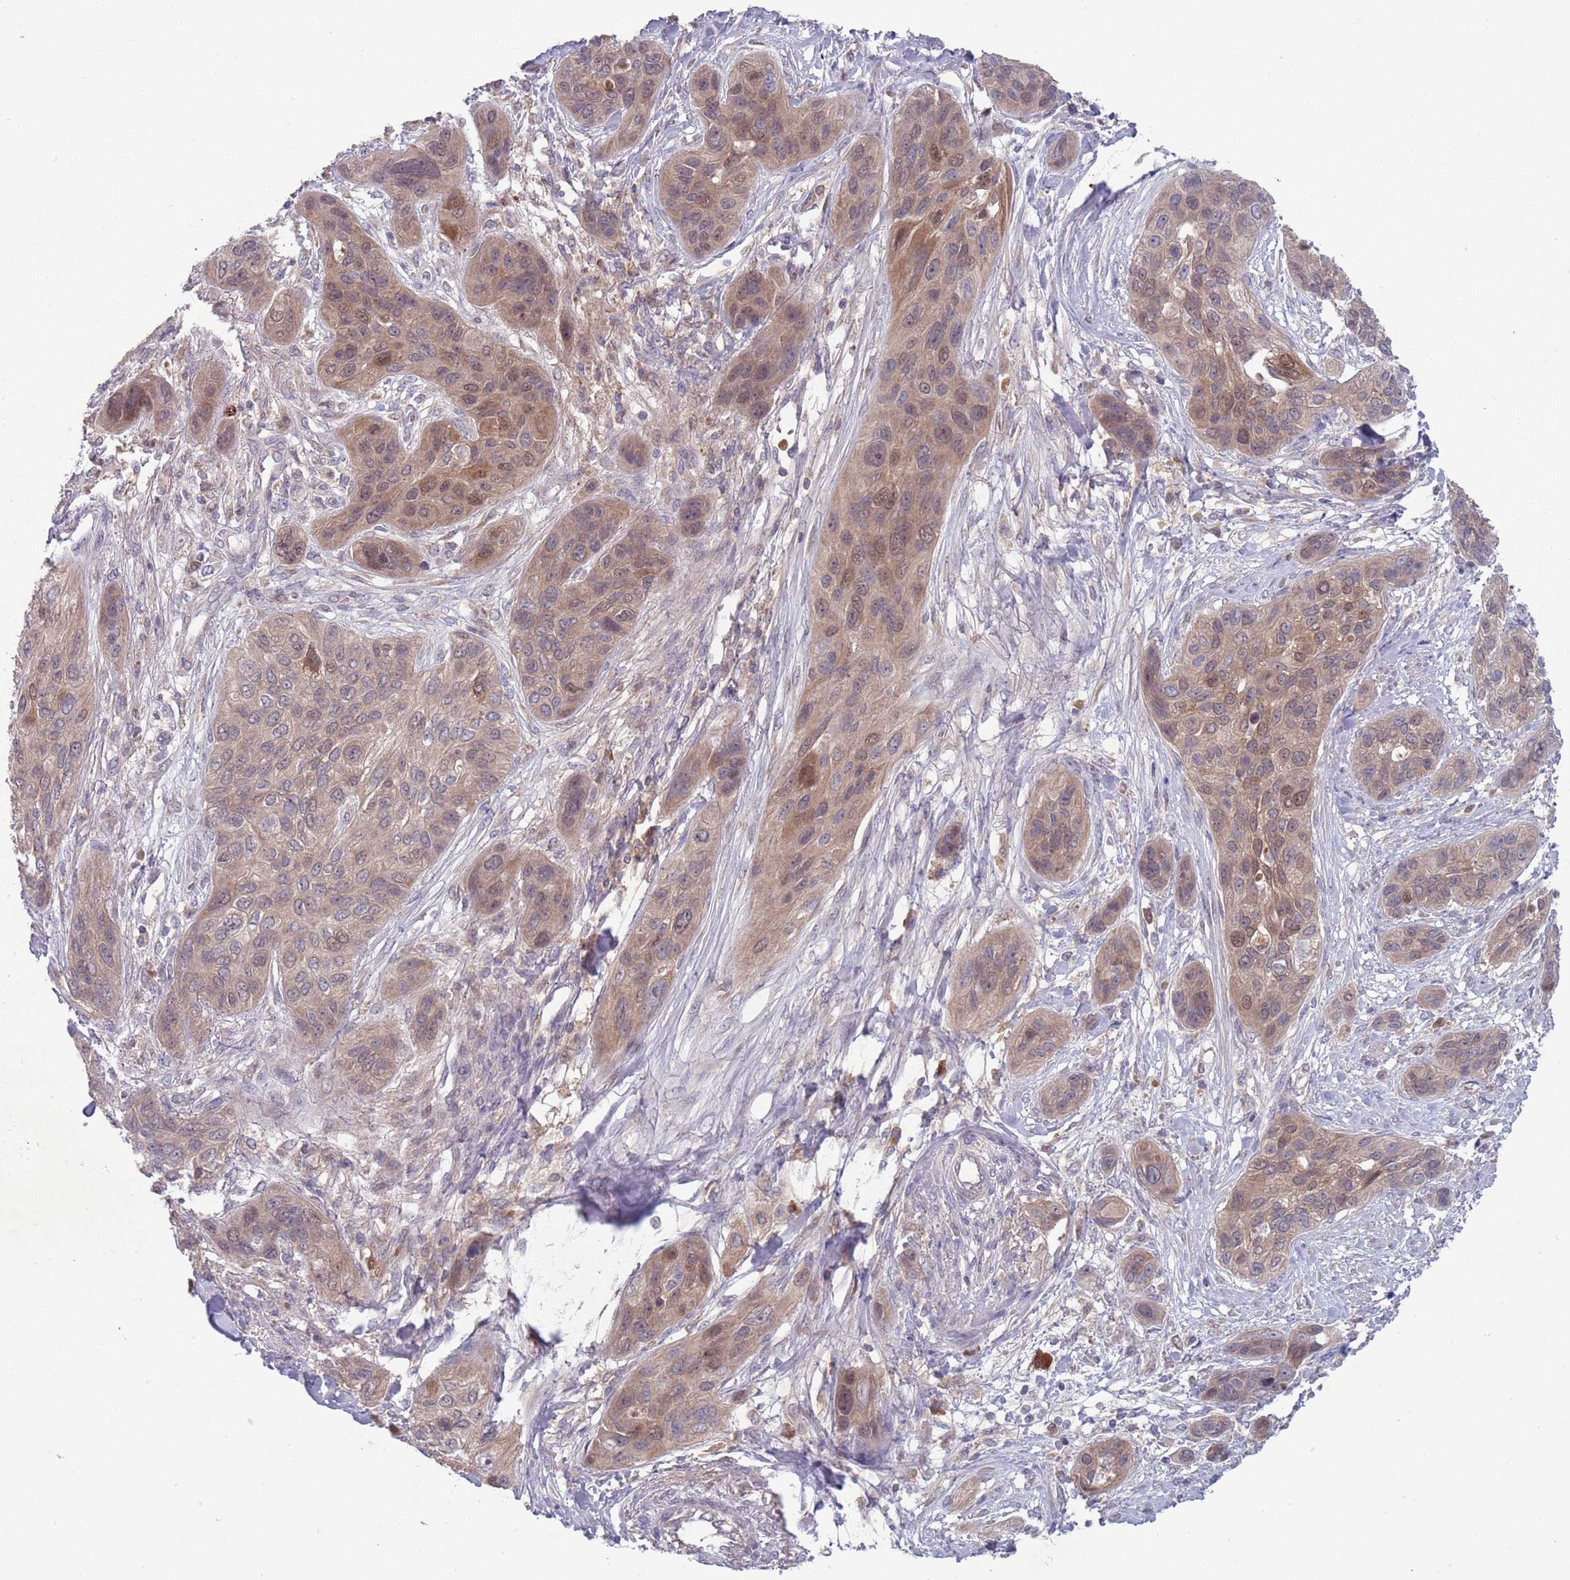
{"staining": {"intensity": "weak", "quantity": ">75%", "location": "cytoplasmic/membranous,nuclear"}, "tissue": "lung cancer", "cell_type": "Tumor cells", "image_type": "cancer", "snomed": [{"axis": "morphology", "description": "Squamous cell carcinoma, NOS"}, {"axis": "topography", "description": "Lung"}], "caption": "Tumor cells demonstrate low levels of weak cytoplasmic/membranous and nuclear staining in approximately >75% of cells in lung squamous cell carcinoma. The staining was performed using DAB (3,3'-diaminobenzidine) to visualize the protein expression in brown, while the nuclei were stained in blue with hematoxylin (Magnification: 20x).", "gene": "TYW1", "patient": {"sex": "female", "age": 70}}